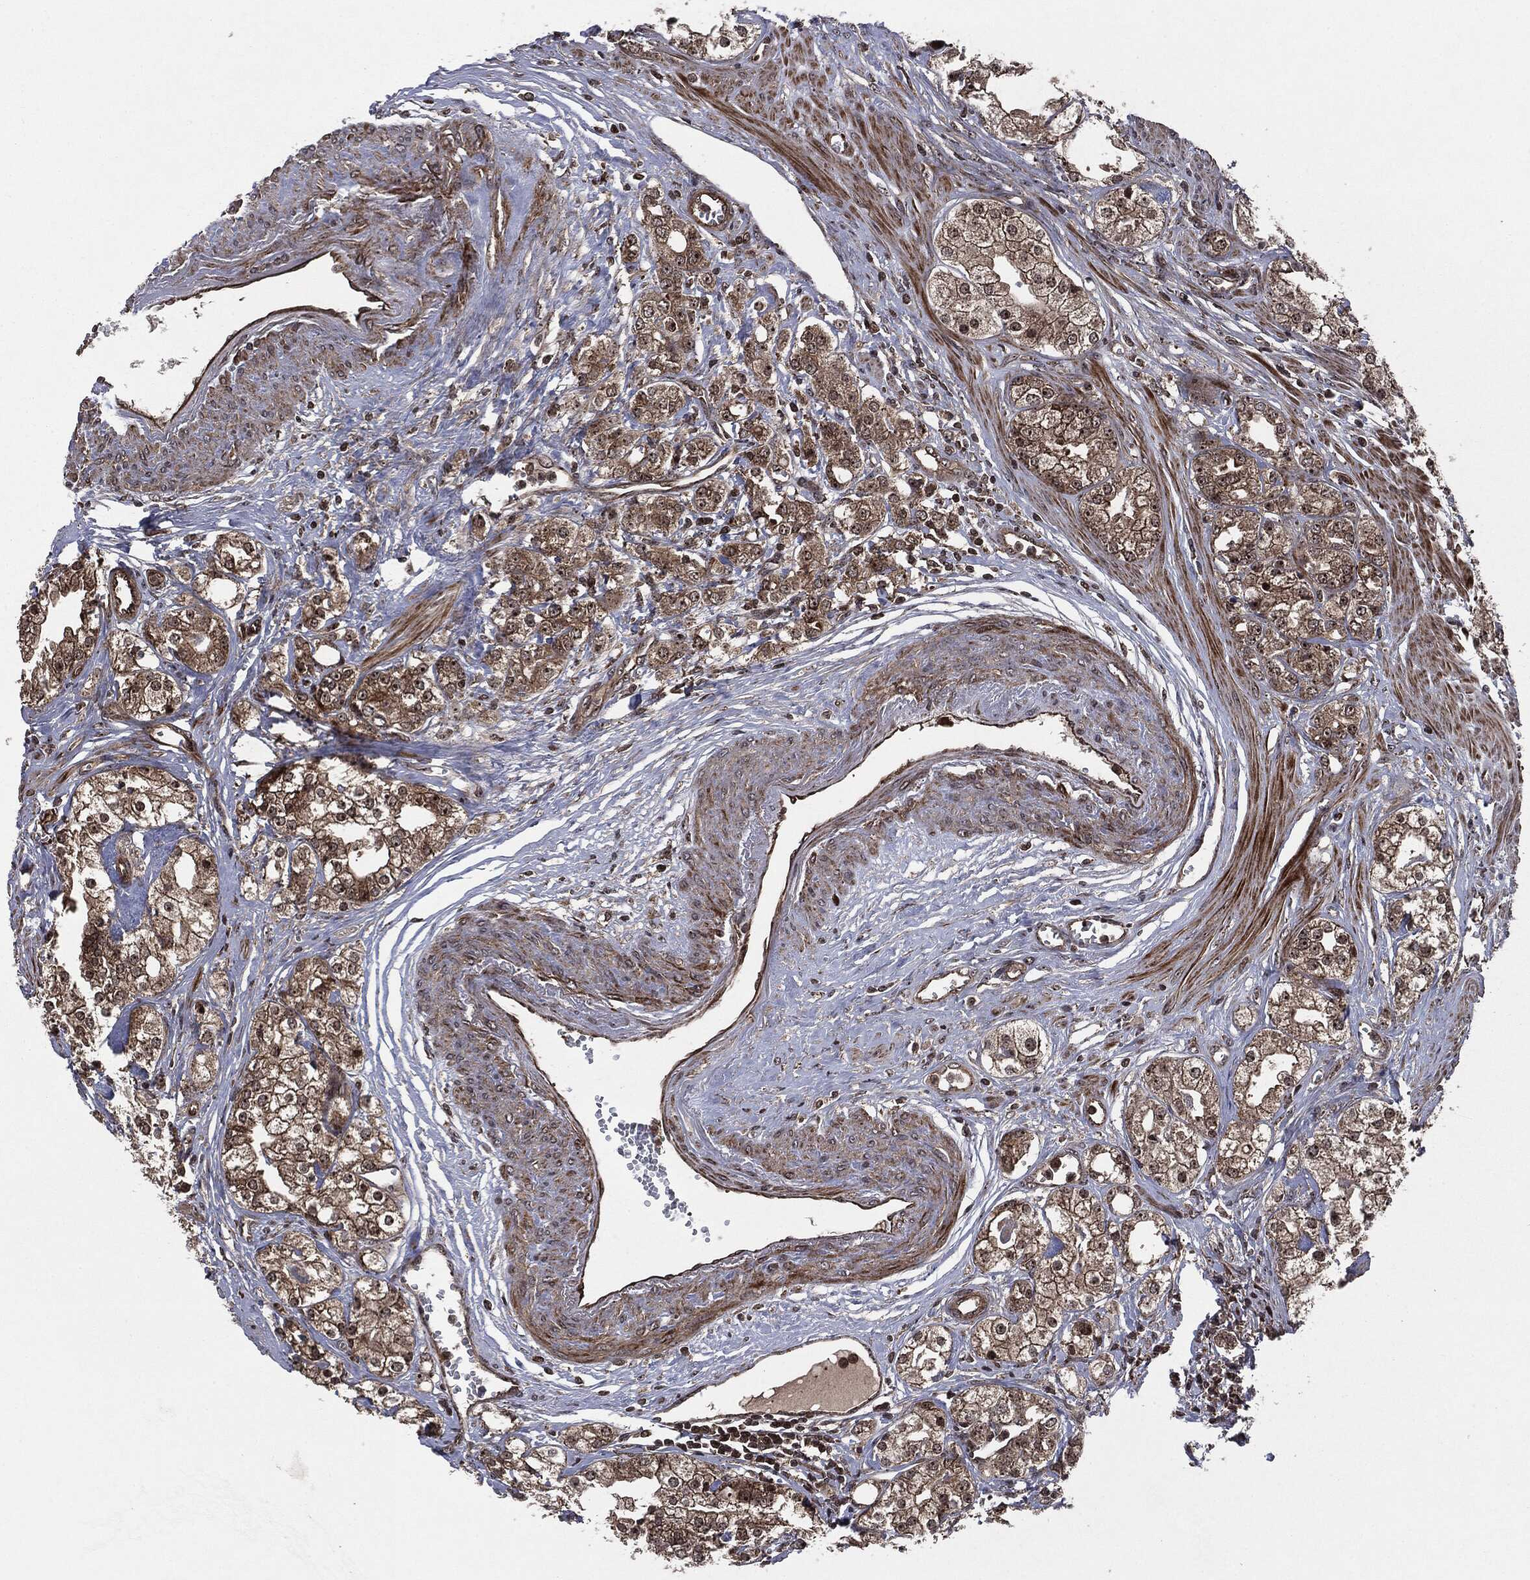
{"staining": {"intensity": "strong", "quantity": ">75%", "location": "cytoplasmic/membranous"}, "tissue": "prostate cancer", "cell_type": "Tumor cells", "image_type": "cancer", "snomed": [{"axis": "morphology", "description": "Adenocarcinoma, NOS"}, {"axis": "topography", "description": "Prostate and seminal vesicle, NOS"}, {"axis": "topography", "description": "Prostate"}], "caption": "Immunohistochemistry image of human prostate cancer stained for a protein (brown), which exhibits high levels of strong cytoplasmic/membranous positivity in approximately >75% of tumor cells.", "gene": "CARD6", "patient": {"sex": "male", "age": 62}}